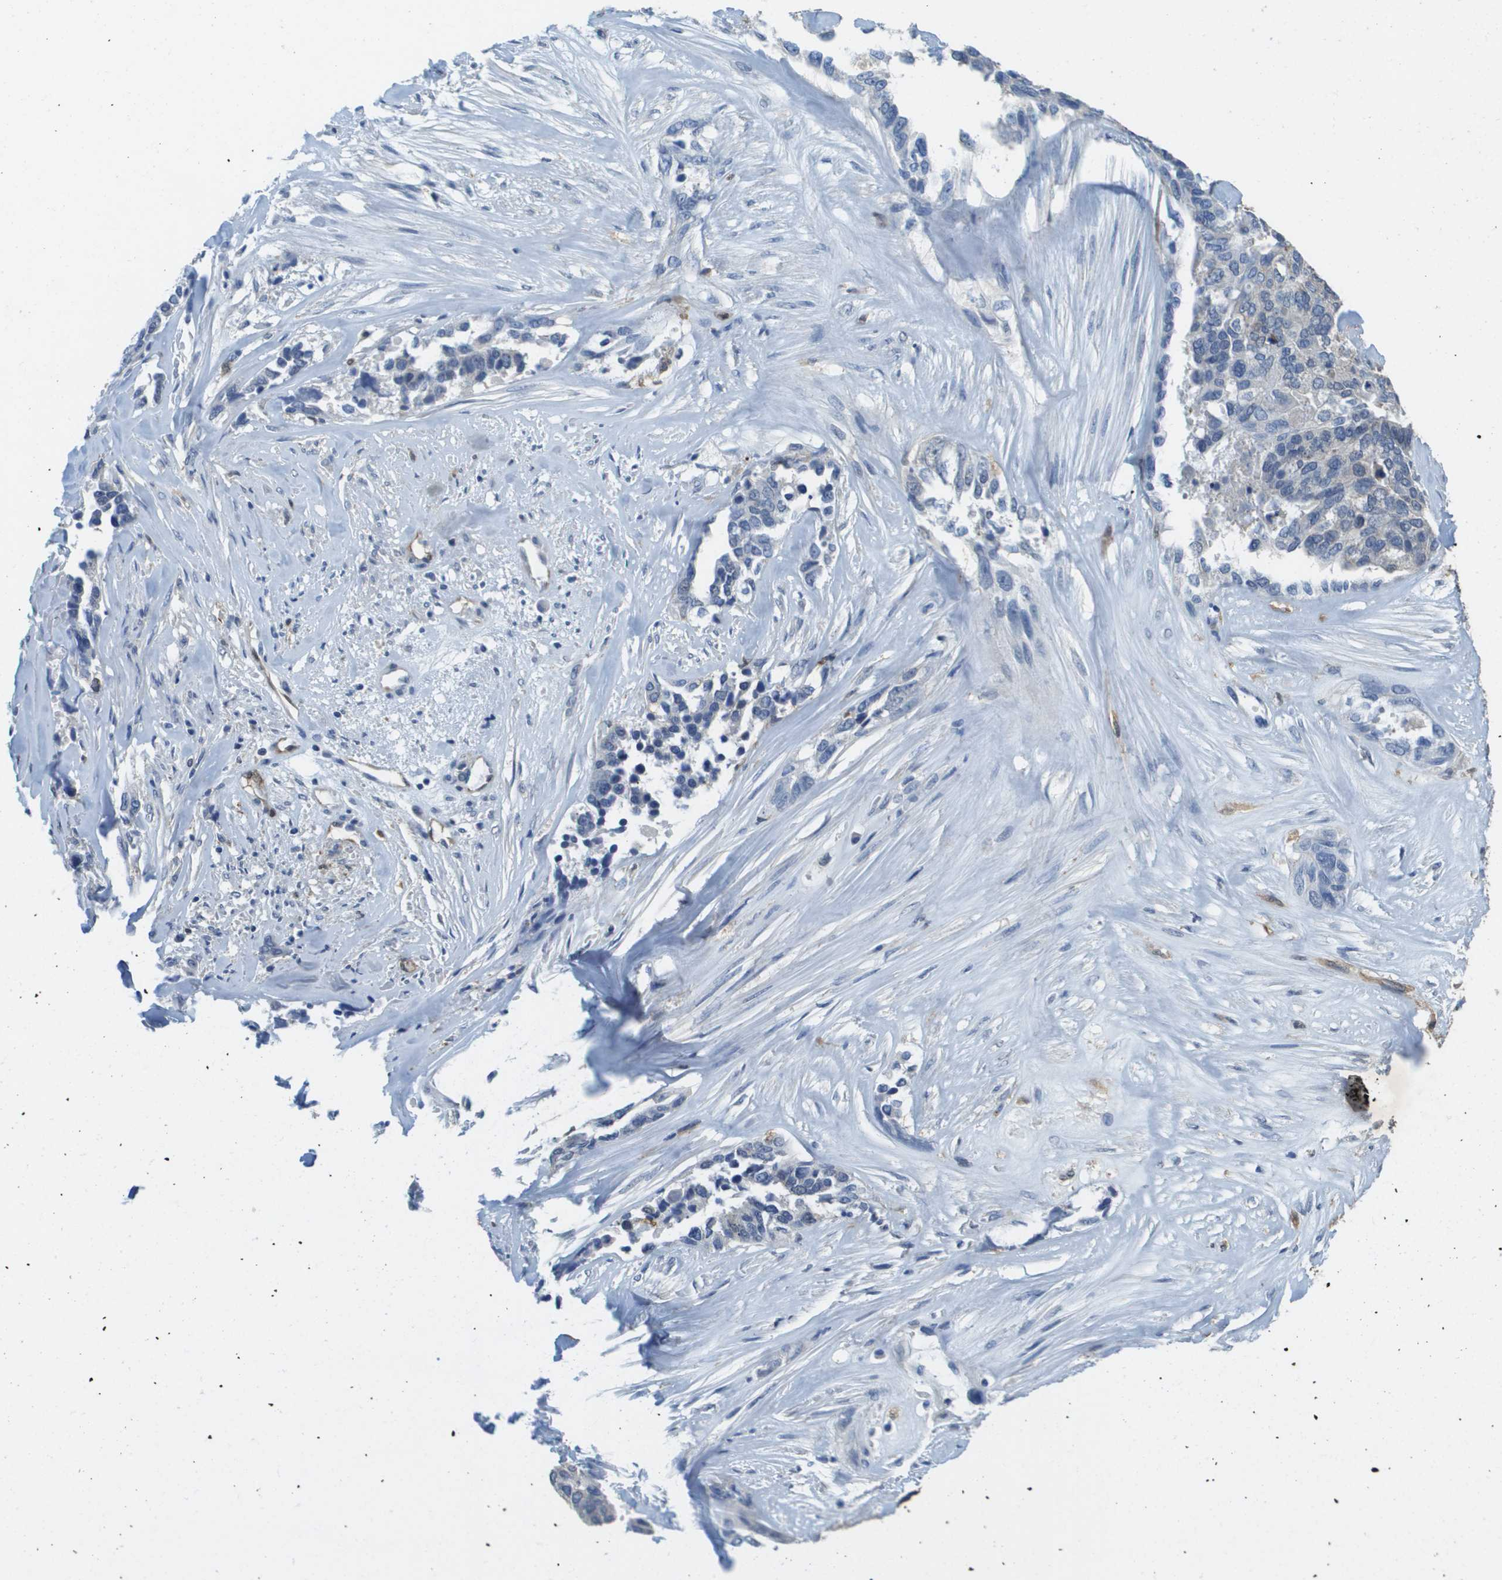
{"staining": {"intensity": "negative", "quantity": "none", "location": "none"}, "tissue": "ovarian cancer", "cell_type": "Tumor cells", "image_type": "cancer", "snomed": [{"axis": "morphology", "description": "Cystadenocarcinoma, serous, NOS"}, {"axis": "topography", "description": "Ovary"}], "caption": "Tumor cells are negative for protein expression in human ovarian cancer. (Immunohistochemistry (ihc), brightfield microscopy, high magnification).", "gene": "FABP5", "patient": {"sex": "female", "age": 44}}